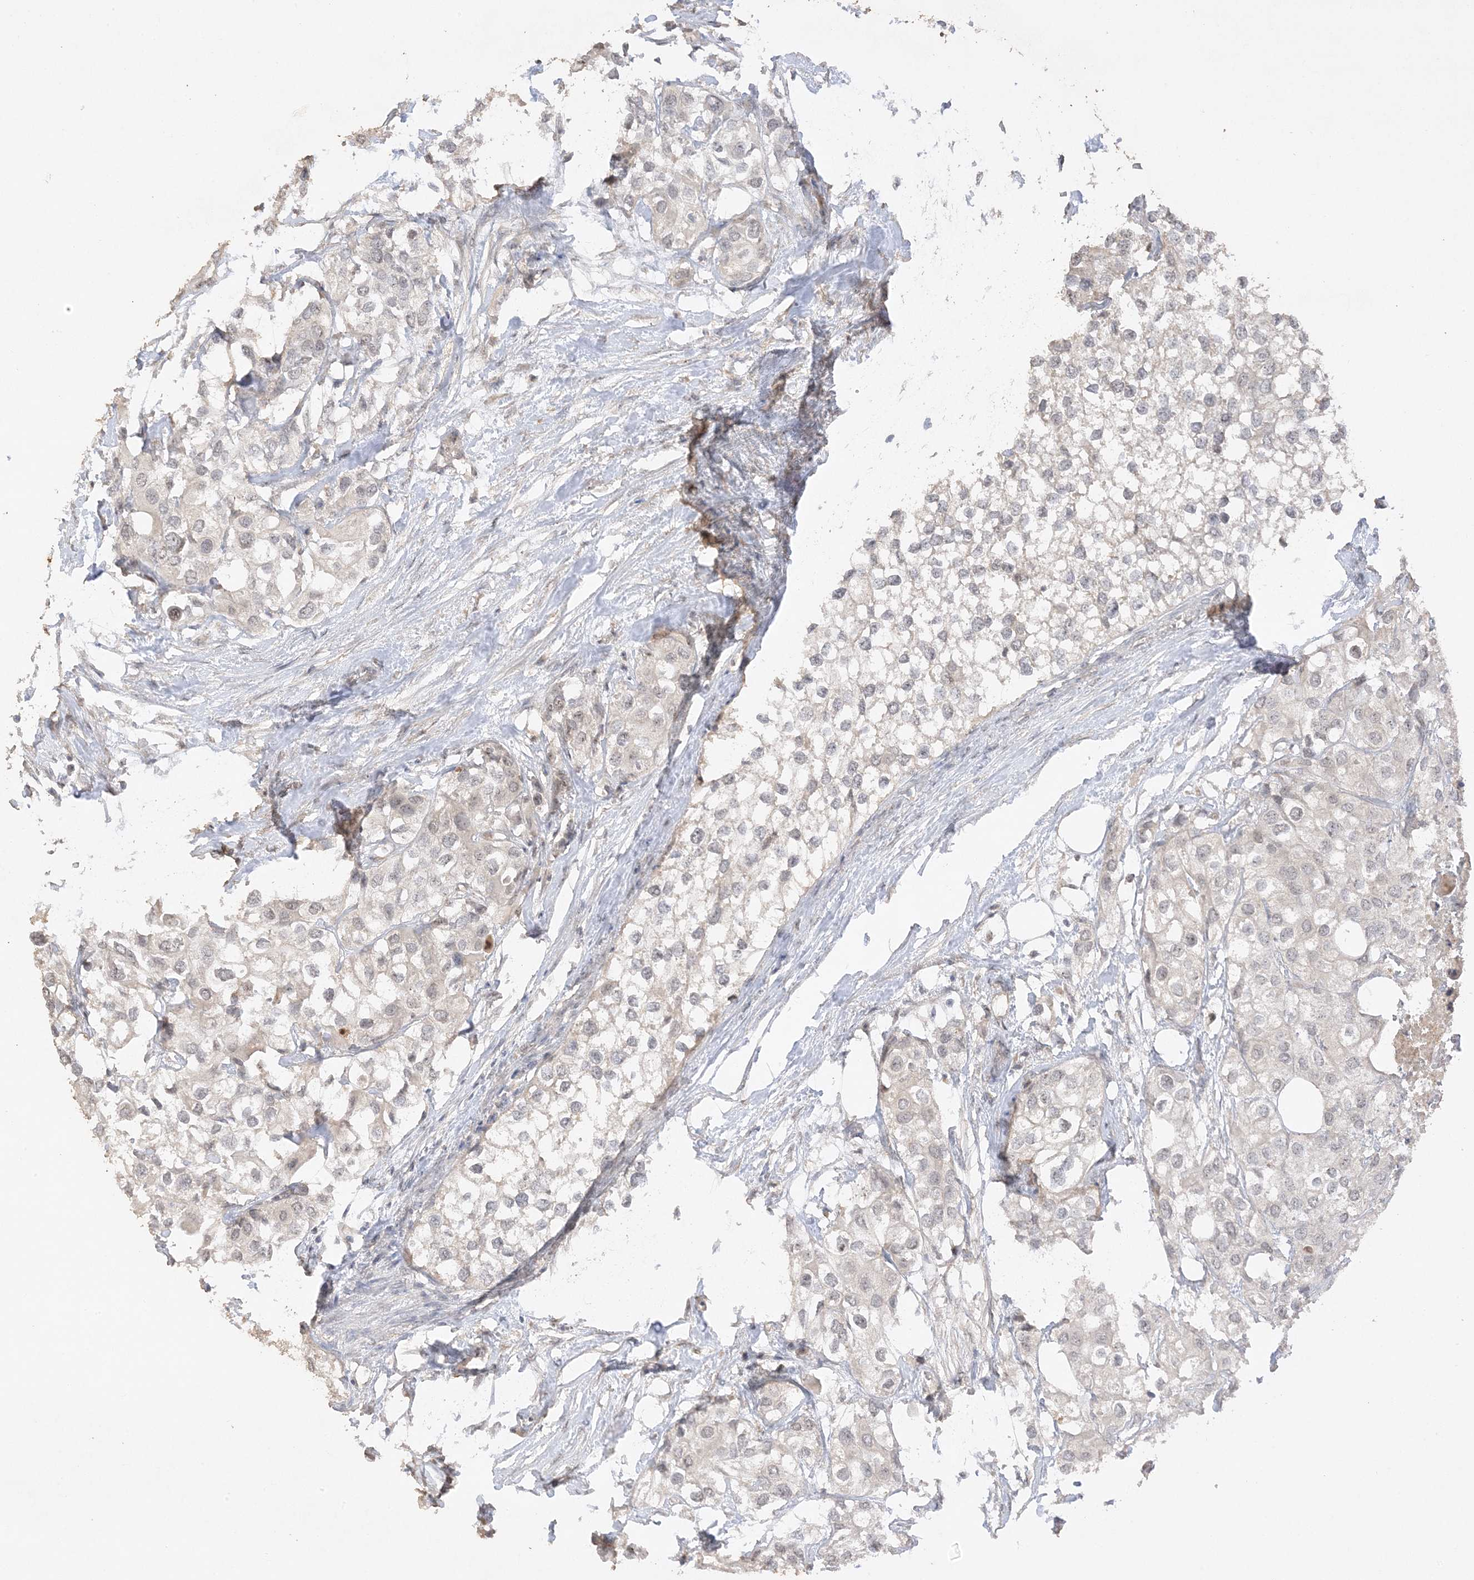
{"staining": {"intensity": "negative", "quantity": "none", "location": "none"}, "tissue": "urothelial cancer", "cell_type": "Tumor cells", "image_type": "cancer", "snomed": [{"axis": "morphology", "description": "Urothelial carcinoma, High grade"}, {"axis": "topography", "description": "Urinary bladder"}], "caption": "DAB immunohistochemical staining of human high-grade urothelial carcinoma displays no significant positivity in tumor cells.", "gene": "DDX18", "patient": {"sex": "male", "age": 64}}